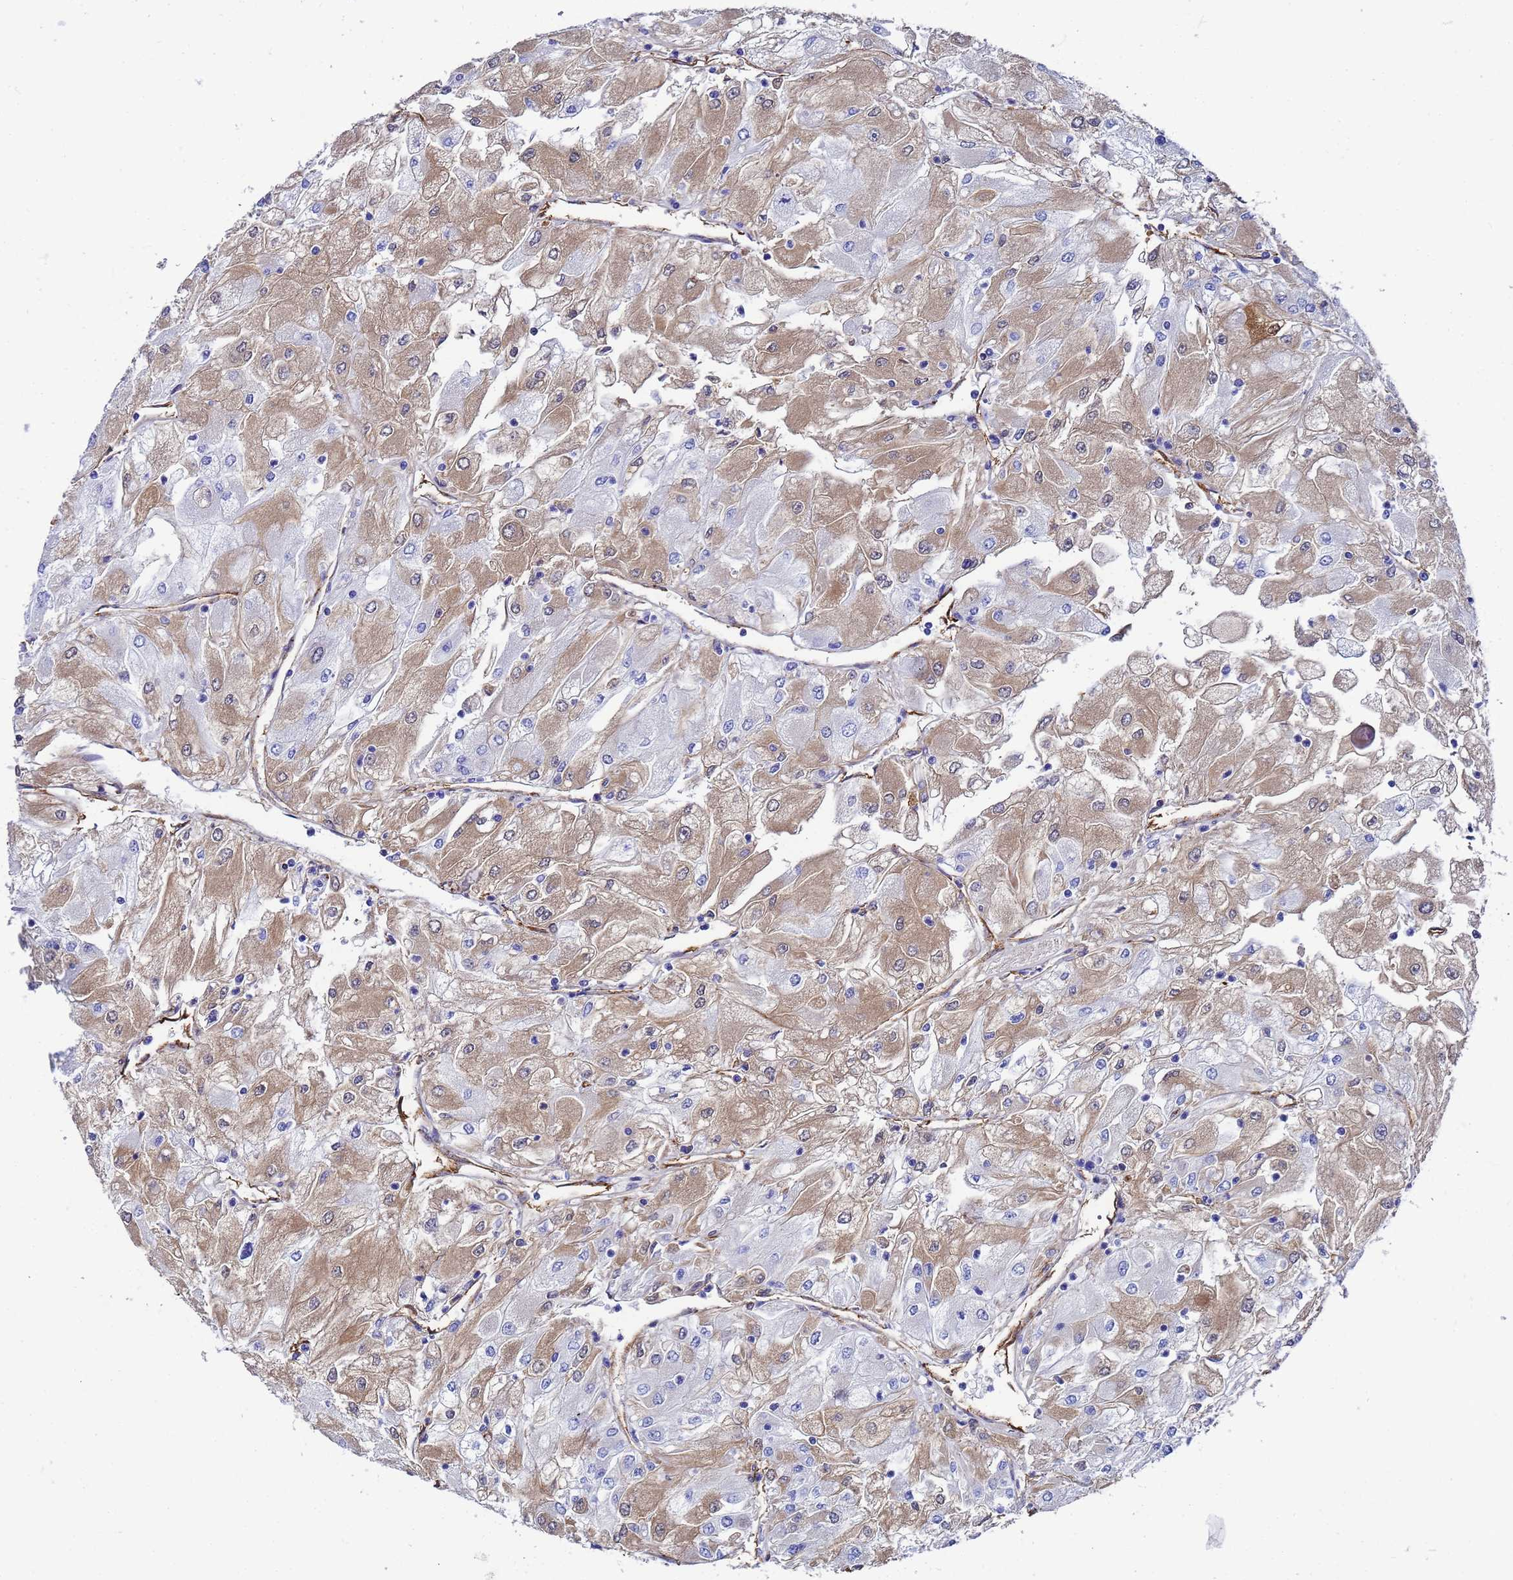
{"staining": {"intensity": "moderate", "quantity": "25%-75%", "location": "cytoplasmic/membranous"}, "tissue": "renal cancer", "cell_type": "Tumor cells", "image_type": "cancer", "snomed": [{"axis": "morphology", "description": "Adenocarcinoma, NOS"}, {"axis": "topography", "description": "Kidney"}], "caption": "There is medium levels of moderate cytoplasmic/membranous staining in tumor cells of renal cancer (adenocarcinoma), as demonstrated by immunohistochemical staining (brown color).", "gene": "ADIPOQ", "patient": {"sex": "male", "age": 80}}